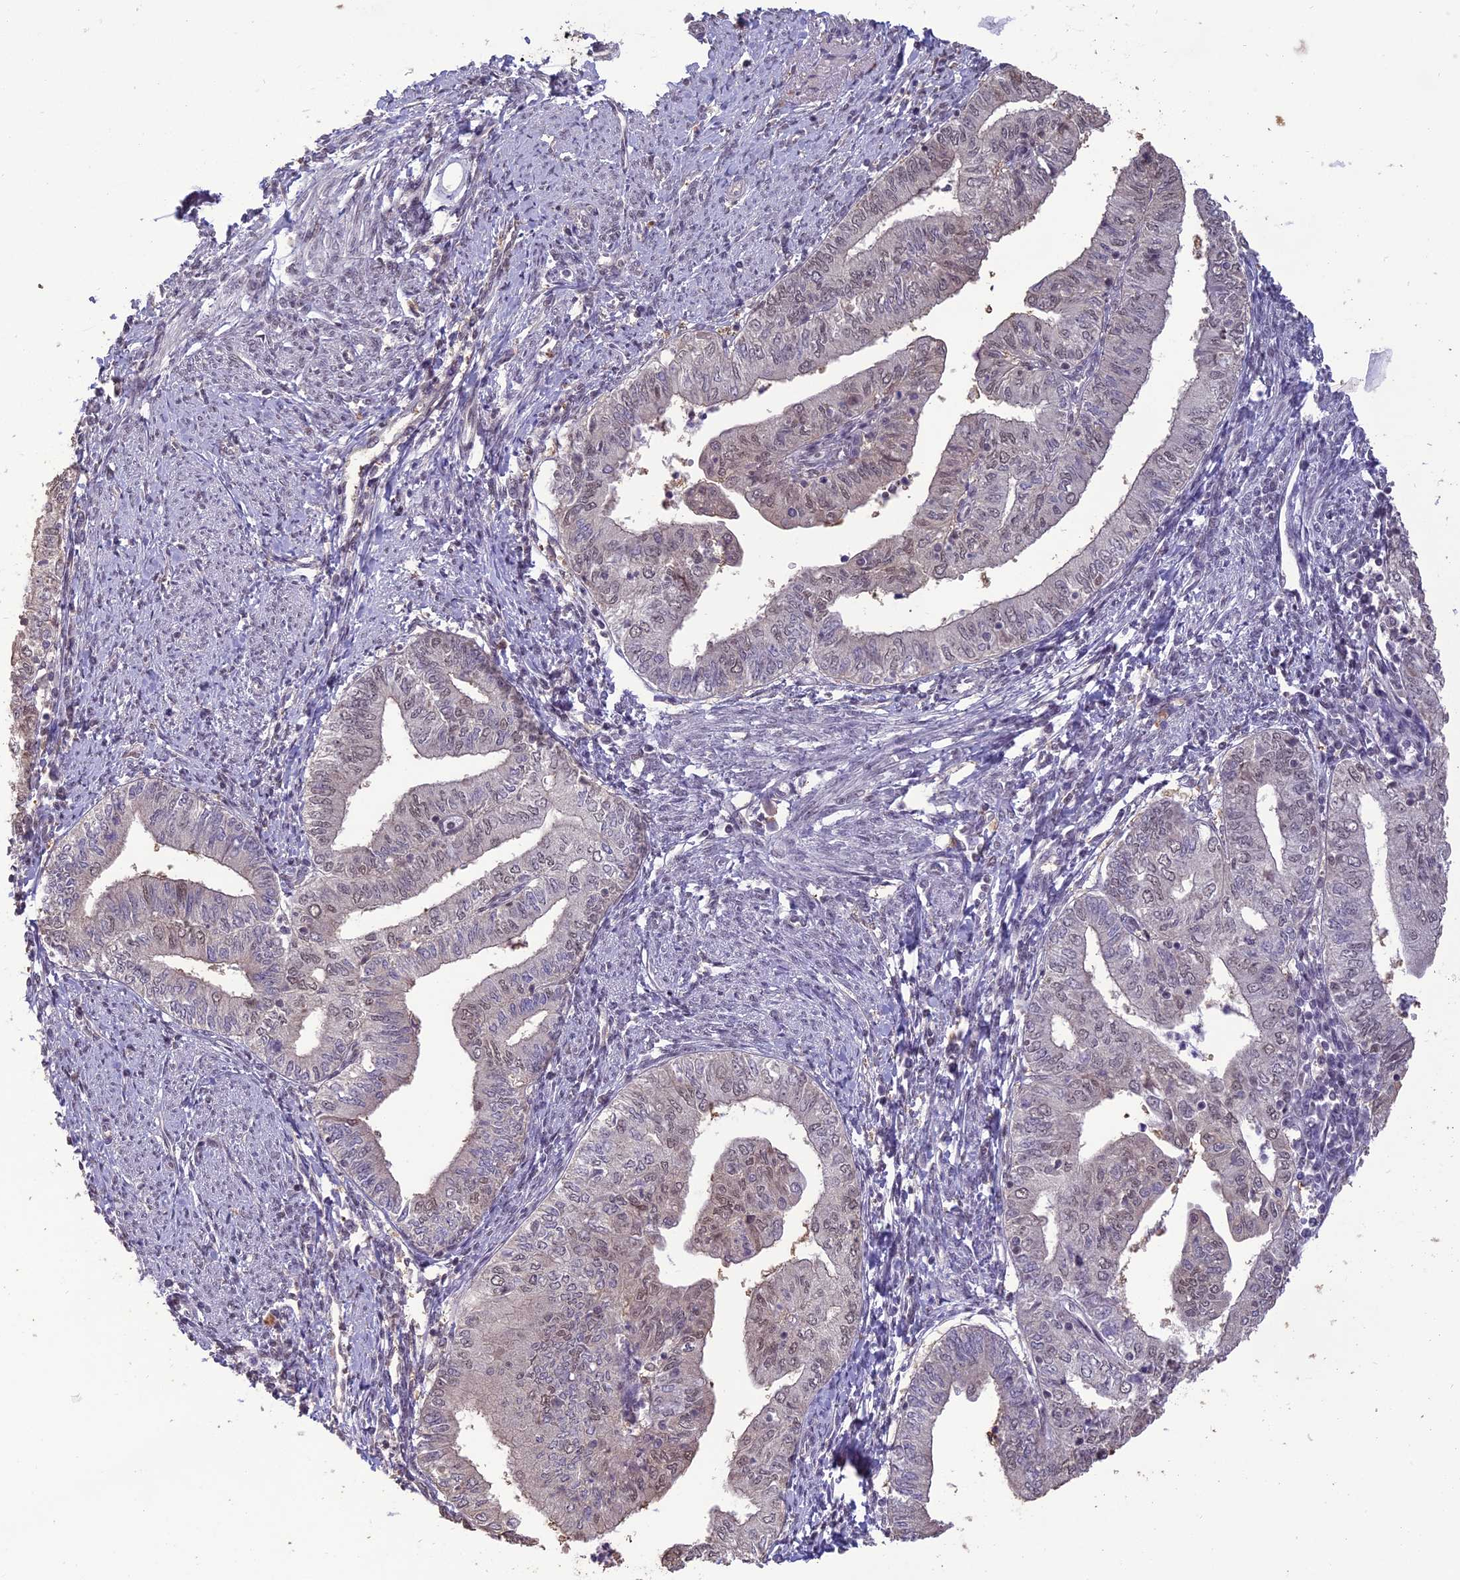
{"staining": {"intensity": "weak", "quantity": "25%-75%", "location": "nuclear"}, "tissue": "endometrial cancer", "cell_type": "Tumor cells", "image_type": "cancer", "snomed": [{"axis": "morphology", "description": "Adenocarcinoma, NOS"}, {"axis": "topography", "description": "Endometrium"}], "caption": "Immunohistochemical staining of human adenocarcinoma (endometrial) exhibits weak nuclear protein positivity in approximately 25%-75% of tumor cells.", "gene": "TIGD7", "patient": {"sex": "female", "age": 66}}